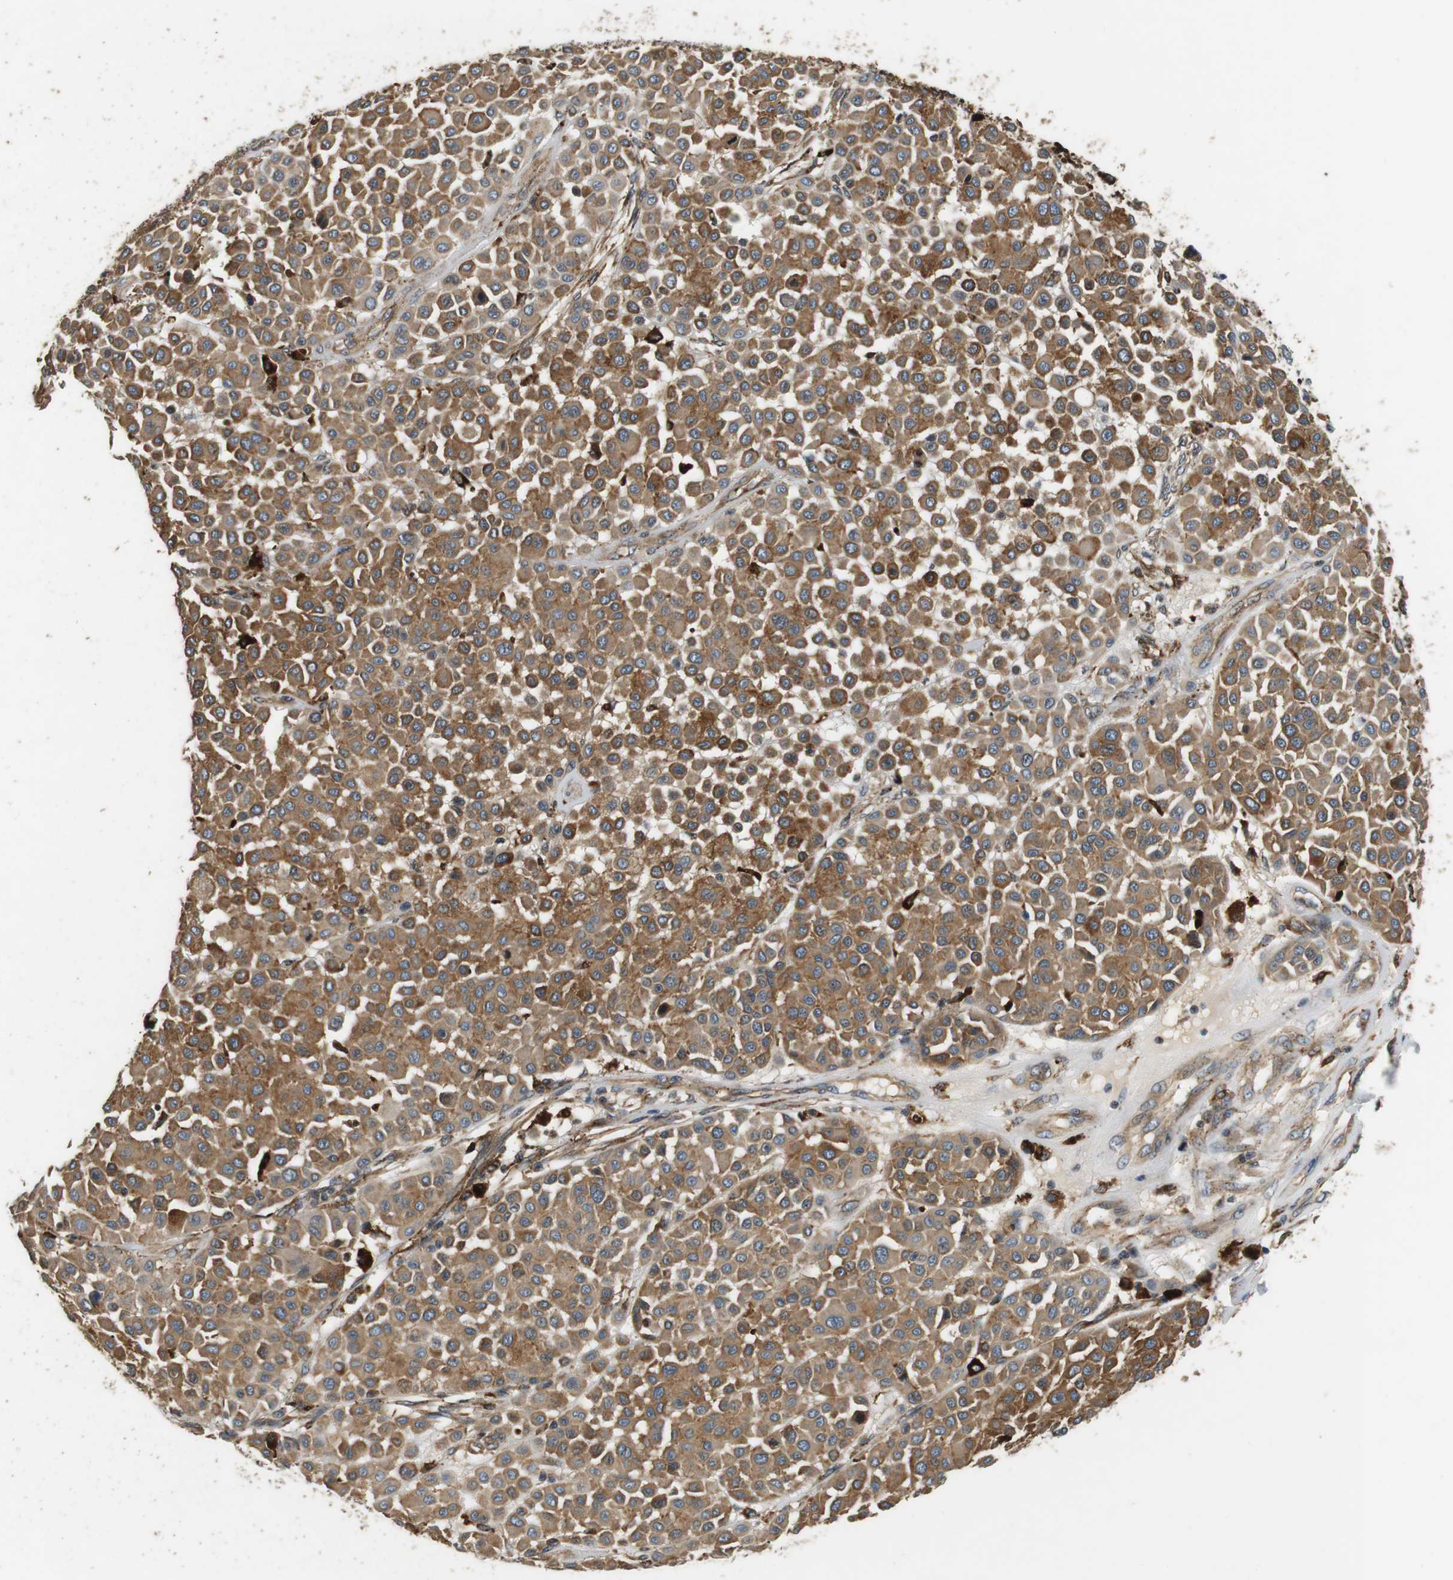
{"staining": {"intensity": "moderate", "quantity": ">75%", "location": "cytoplasmic/membranous"}, "tissue": "melanoma", "cell_type": "Tumor cells", "image_type": "cancer", "snomed": [{"axis": "morphology", "description": "Malignant melanoma, Metastatic site"}, {"axis": "topography", "description": "Soft tissue"}], "caption": "Protein expression analysis of melanoma exhibits moderate cytoplasmic/membranous positivity in about >75% of tumor cells.", "gene": "TXNRD1", "patient": {"sex": "male", "age": 41}}